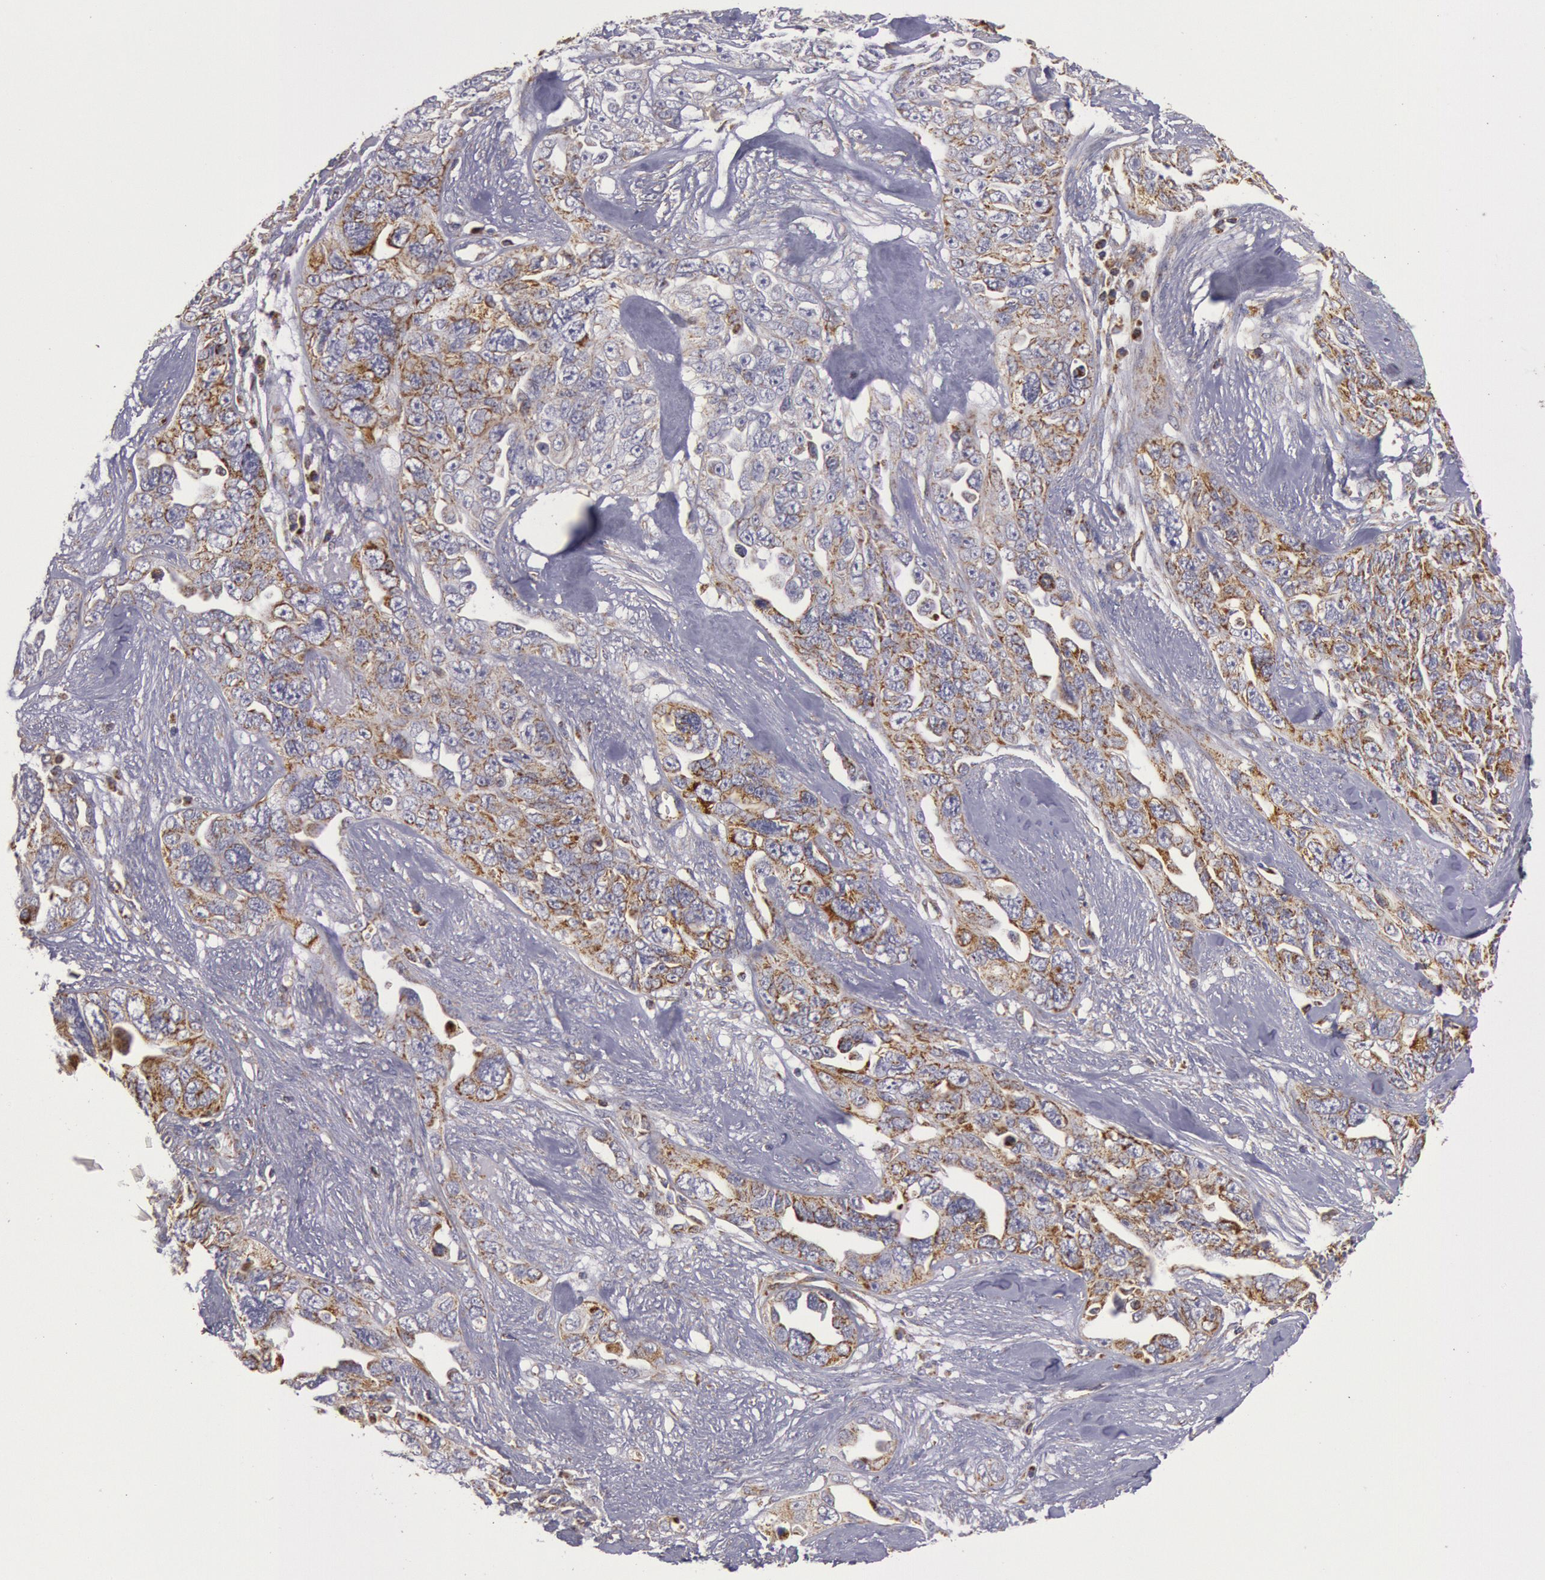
{"staining": {"intensity": "moderate", "quantity": ">75%", "location": "cytoplasmic/membranous"}, "tissue": "ovarian cancer", "cell_type": "Tumor cells", "image_type": "cancer", "snomed": [{"axis": "morphology", "description": "Cystadenocarcinoma, serous, NOS"}, {"axis": "topography", "description": "Ovary"}], "caption": "The micrograph reveals immunohistochemical staining of ovarian cancer. There is moderate cytoplasmic/membranous positivity is identified in about >75% of tumor cells.", "gene": "CYC1", "patient": {"sex": "female", "age": 63}}